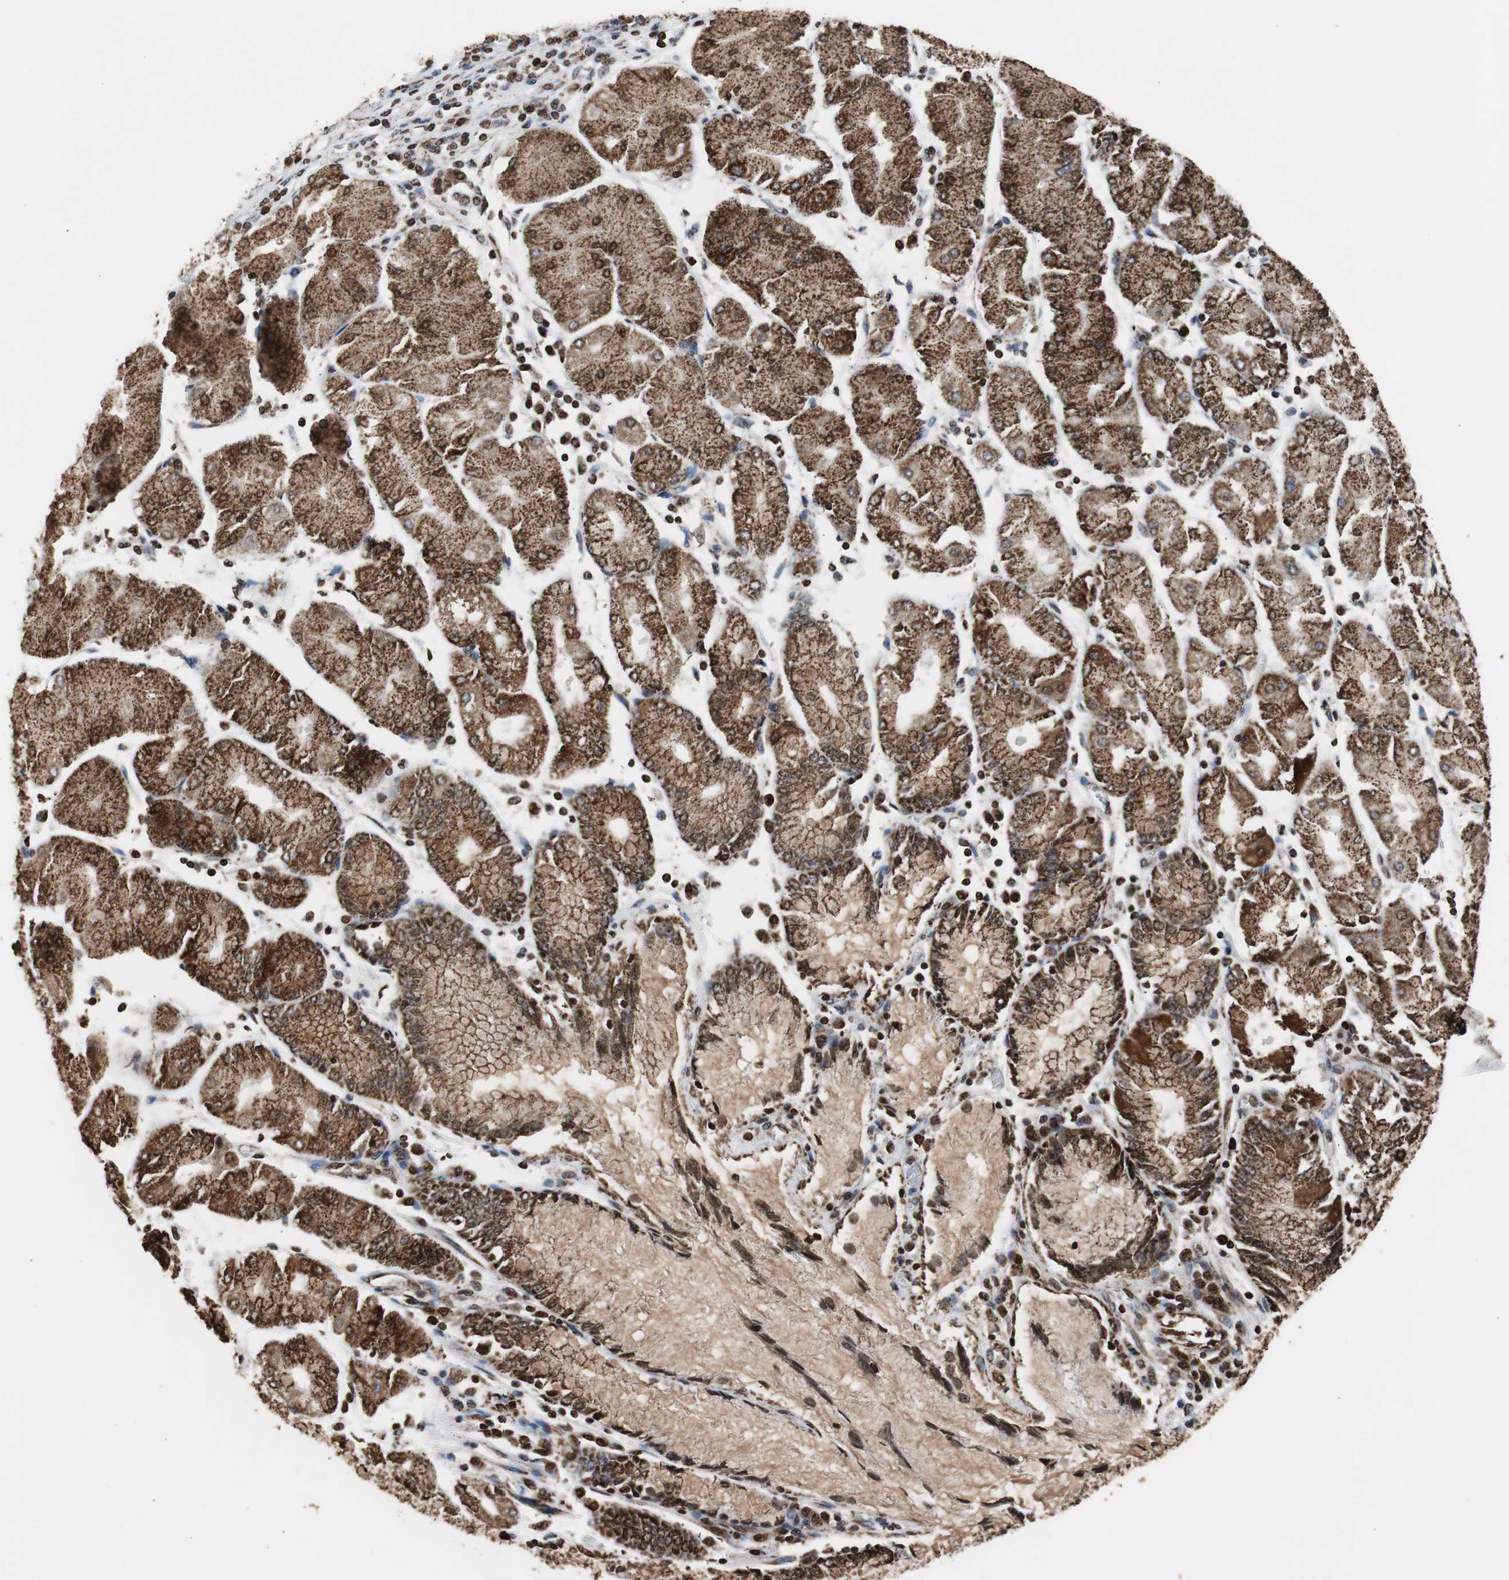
{"staining": {"intensity": "strong", "quantity": ">75%", "location": "cytoplasmic/membranous"}, "tissue": "stomach cancer", "cell_type": "Tumor cells", "image_type": "cancer", "snomed": [{"axis": "morphology", "description": "Normal tissue, NOS"}, {"axis": "morphology", "description": "Adenocarcinoma, NOS"}, {"axis": "topography", "description": "Stomach, upper"}, {"axis": "topography", "description": "Stomach"}], "caption": "Immunohistochemical staining of human stomach cancer (adenocarcinoma) reveals strong cytoplasmic/membranous protein expression in approximately >75% of tumor cells.", "gene": "HSPA9", "patient": {"sex": "male", "age": 59}}